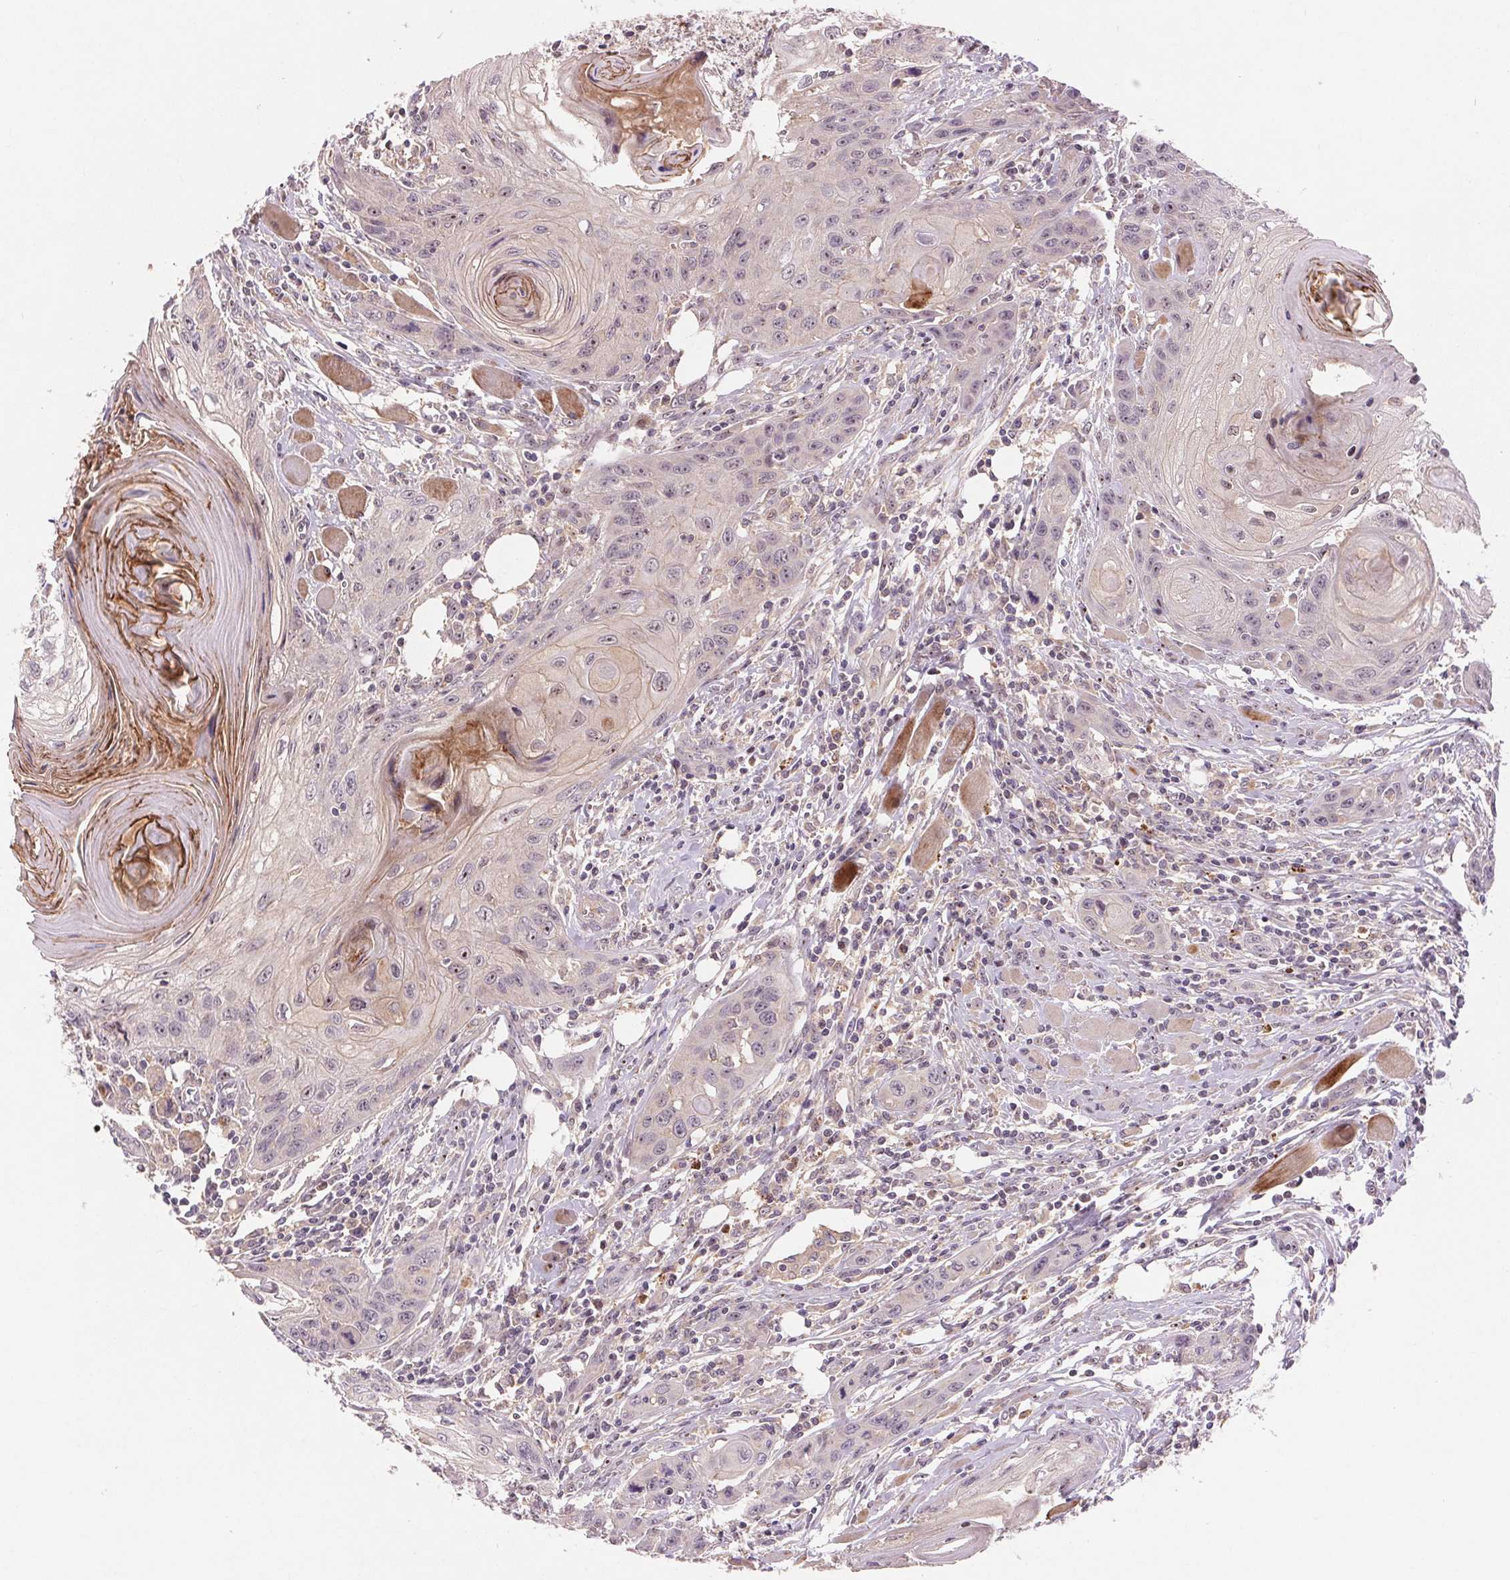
{"staining": {"intensity": "negative", "quantity": "none", "location": "none"}, "tissue": "head and neck cancer", "cell_type": "Tumor cells", "image_type": "cancer", "snomed": [{"axis": "morphology", "description": "Squamous cell carcinoma, NOS"}, {"axis": "topography", "description": "Oral tissue"}, {"axis": "topography", "description": "Head-Neck"}], "caption": "Human head and neck cancer (squamous cell carcinoma) stained for a protein using immunohistochemistry demonstrates no staining in tumor cells.", "gene": "RANBP3L", "patient": {"sex": "male", "age": 58}}